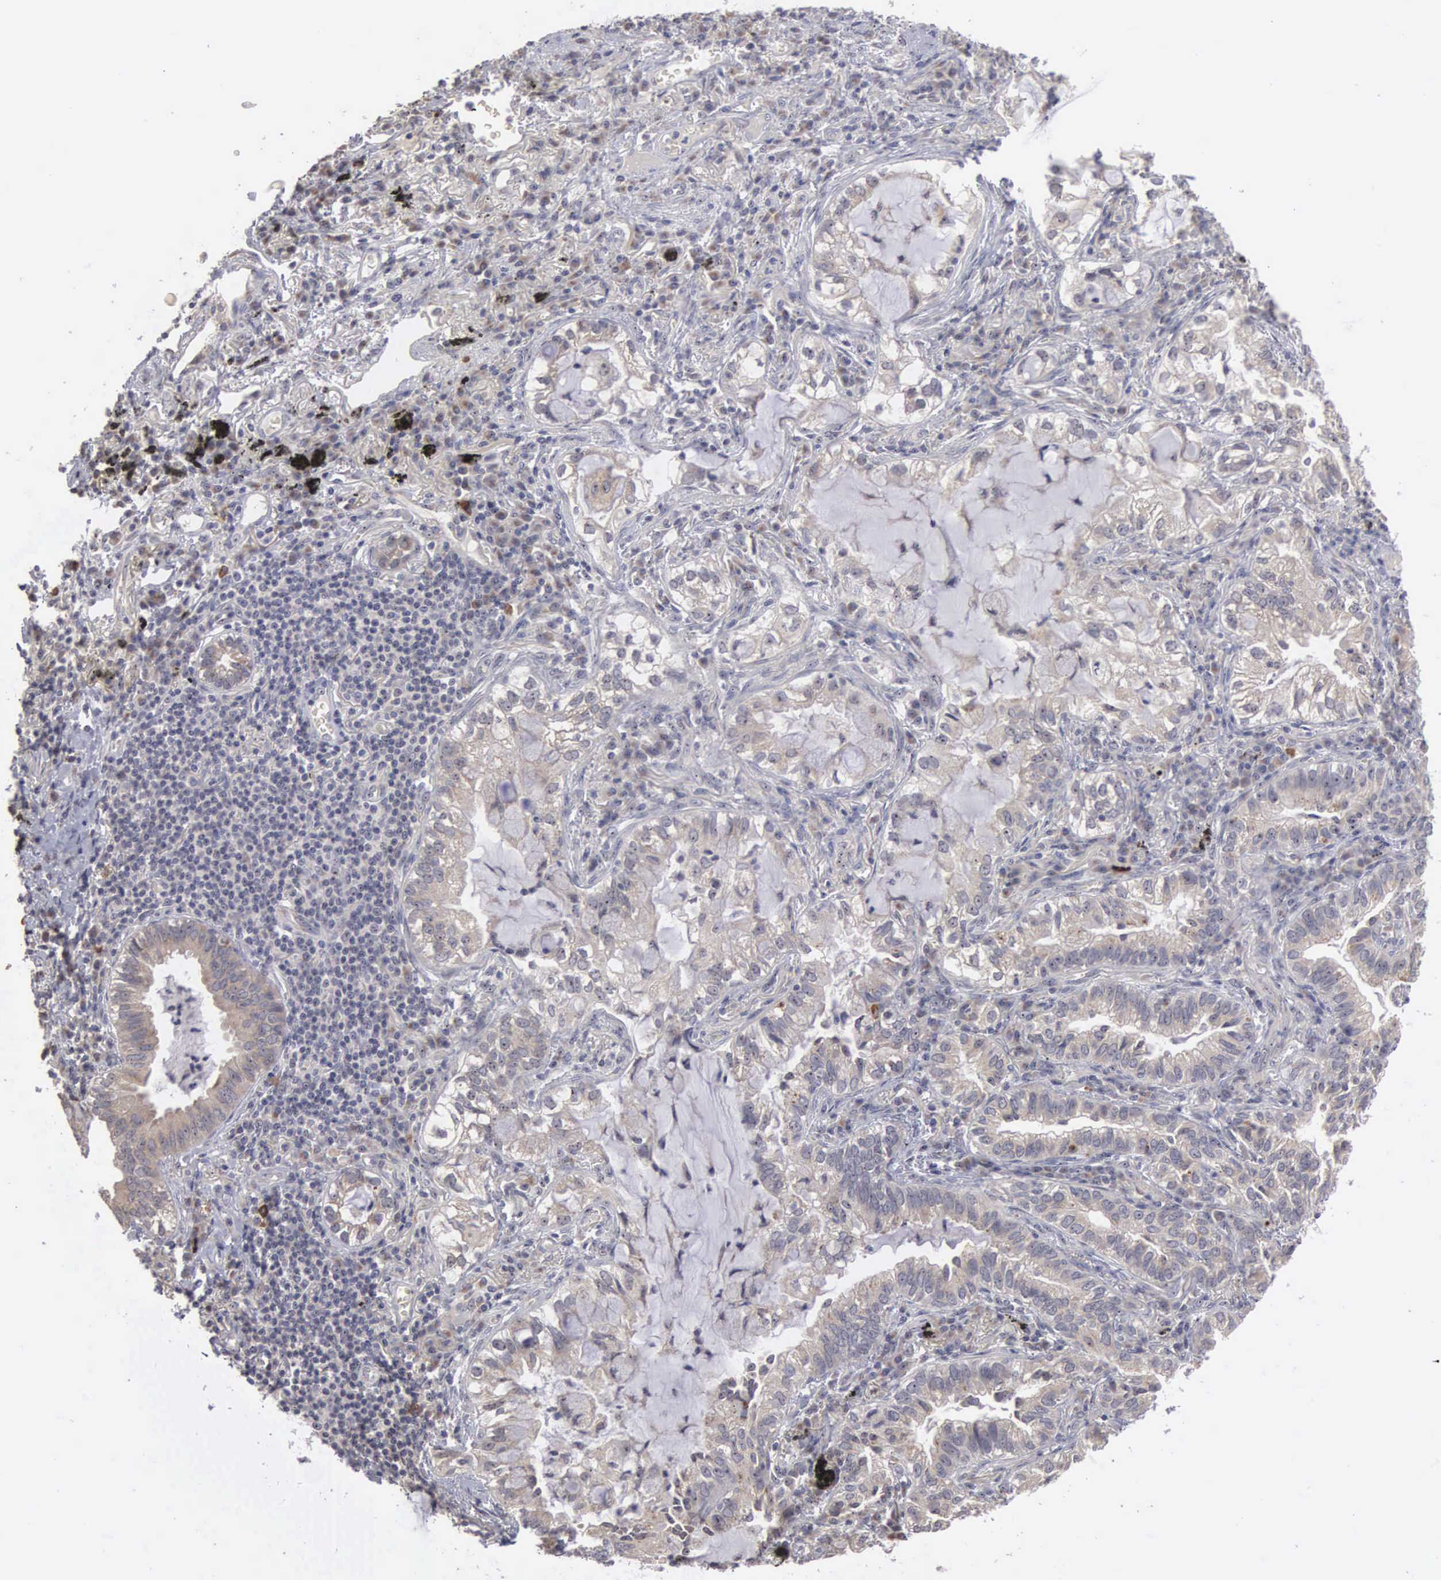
{"staining": {"intensity": "weak", "quantity": "25%-75%", "location": "cytoplasmic/membranous"}, "tissue": "lung cancer", "cell_type": "Tumor cells", "image_type": "cancer", "snomed": [{"axis": "morphology", "description": "Adenocarcinoma, NOS"}, {"axis": "topography", "description": "Lung"}], "caption": "Tumor cells exhibit low levels of weak cytoplasmic/membranous expression in approximately 25%-75% of cells in lung cancer.", "gene": "AMN", "patient": {"sex": "female", "age": 50}}